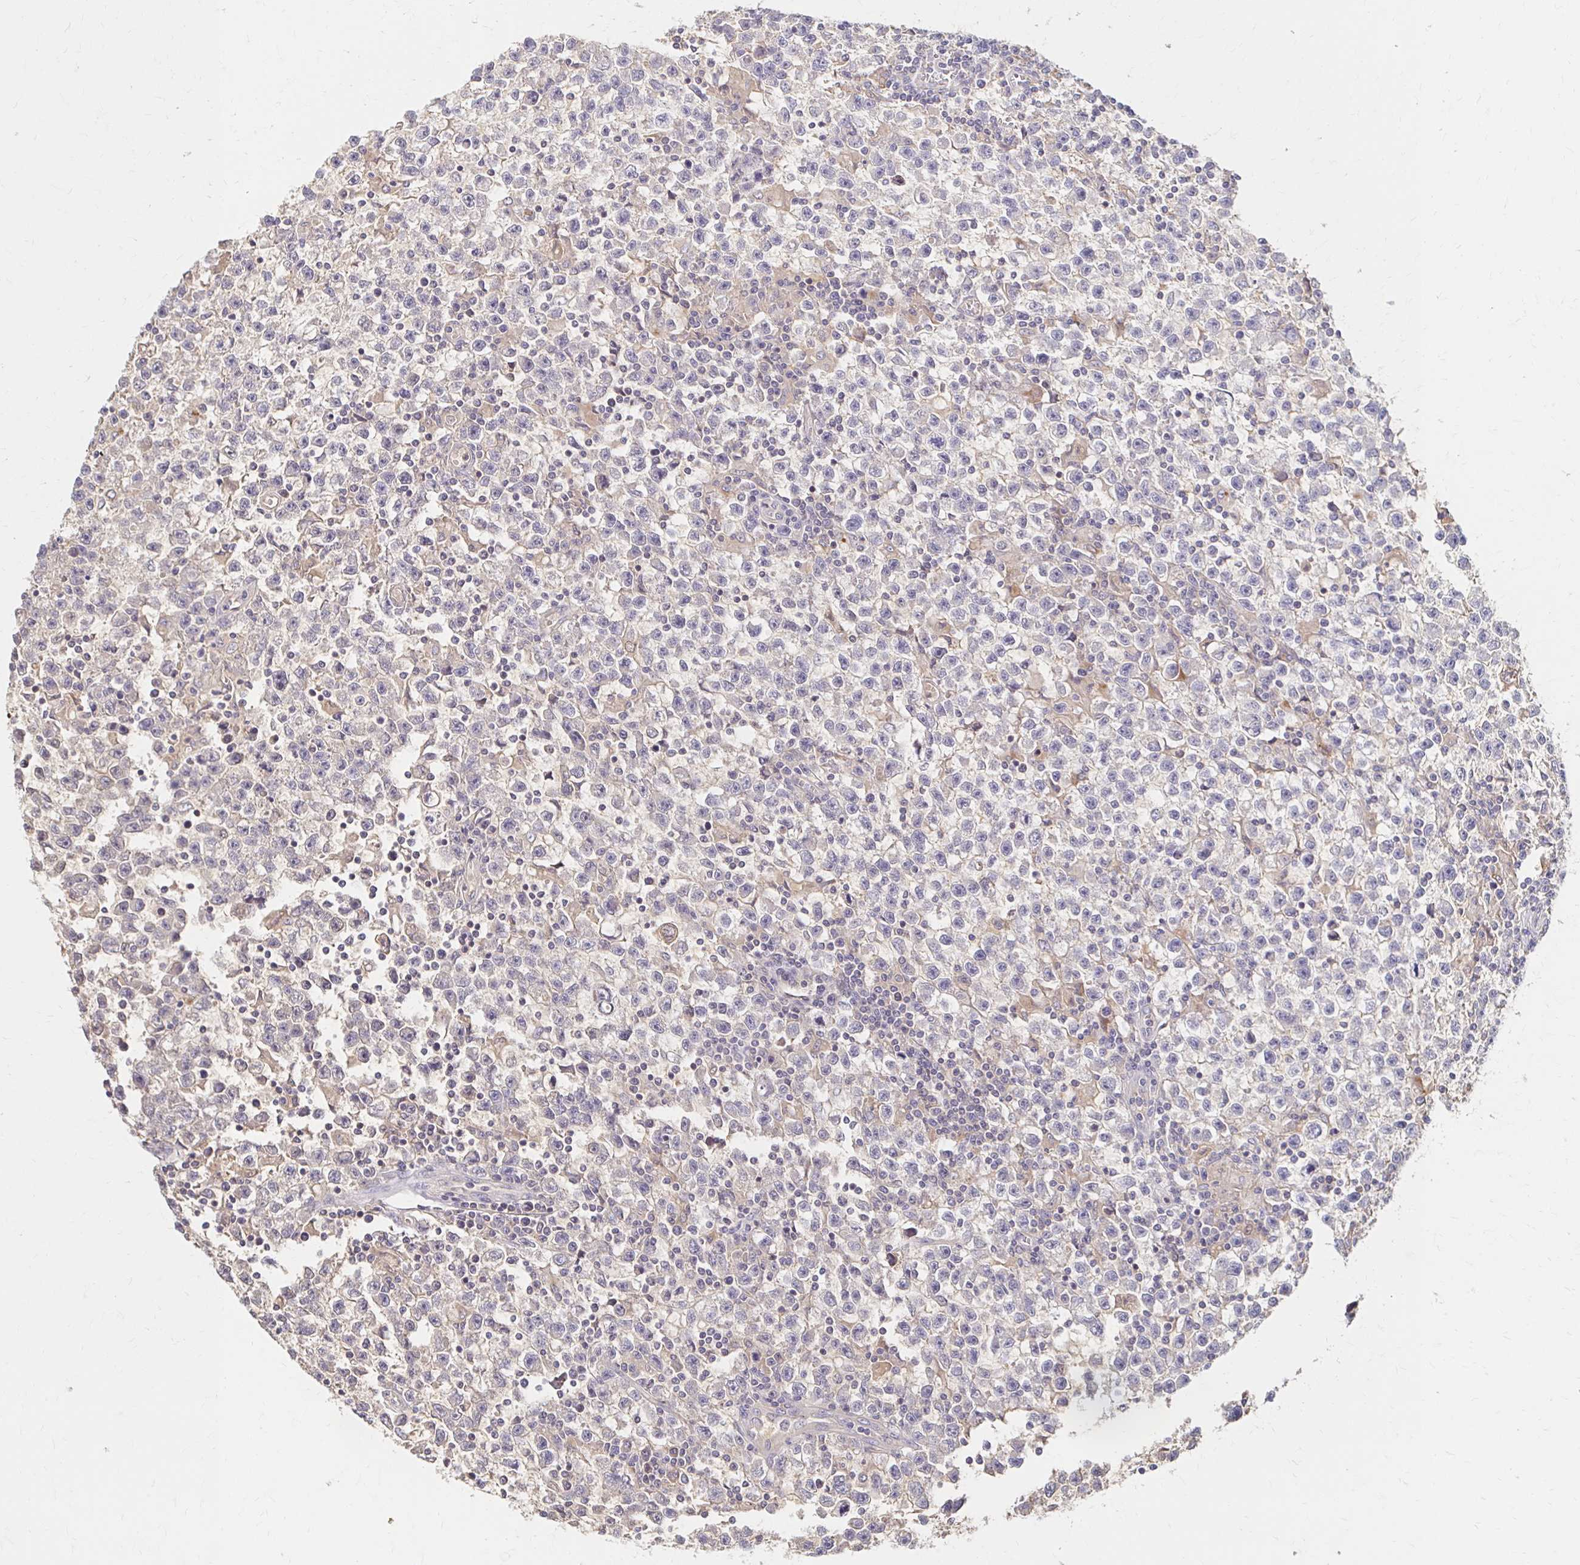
{"staining": {"intensity": "negative", "quantity": "none", "location": "none"}, "tissue": "testis cancer", "cell_type": "Tumor cells", "image_type": "cancer", "snomed": [{"axis": "morphology", "description": "Seminoma, NOS"}, {"axis": "topography", "description": "Testis"}], "caption": "Immunohistochemical staining of human testis cancer shows no significant positivity in tumor cells.", "gene": "HMGCS2", "patient": {"sex": "male", "age": 31}}